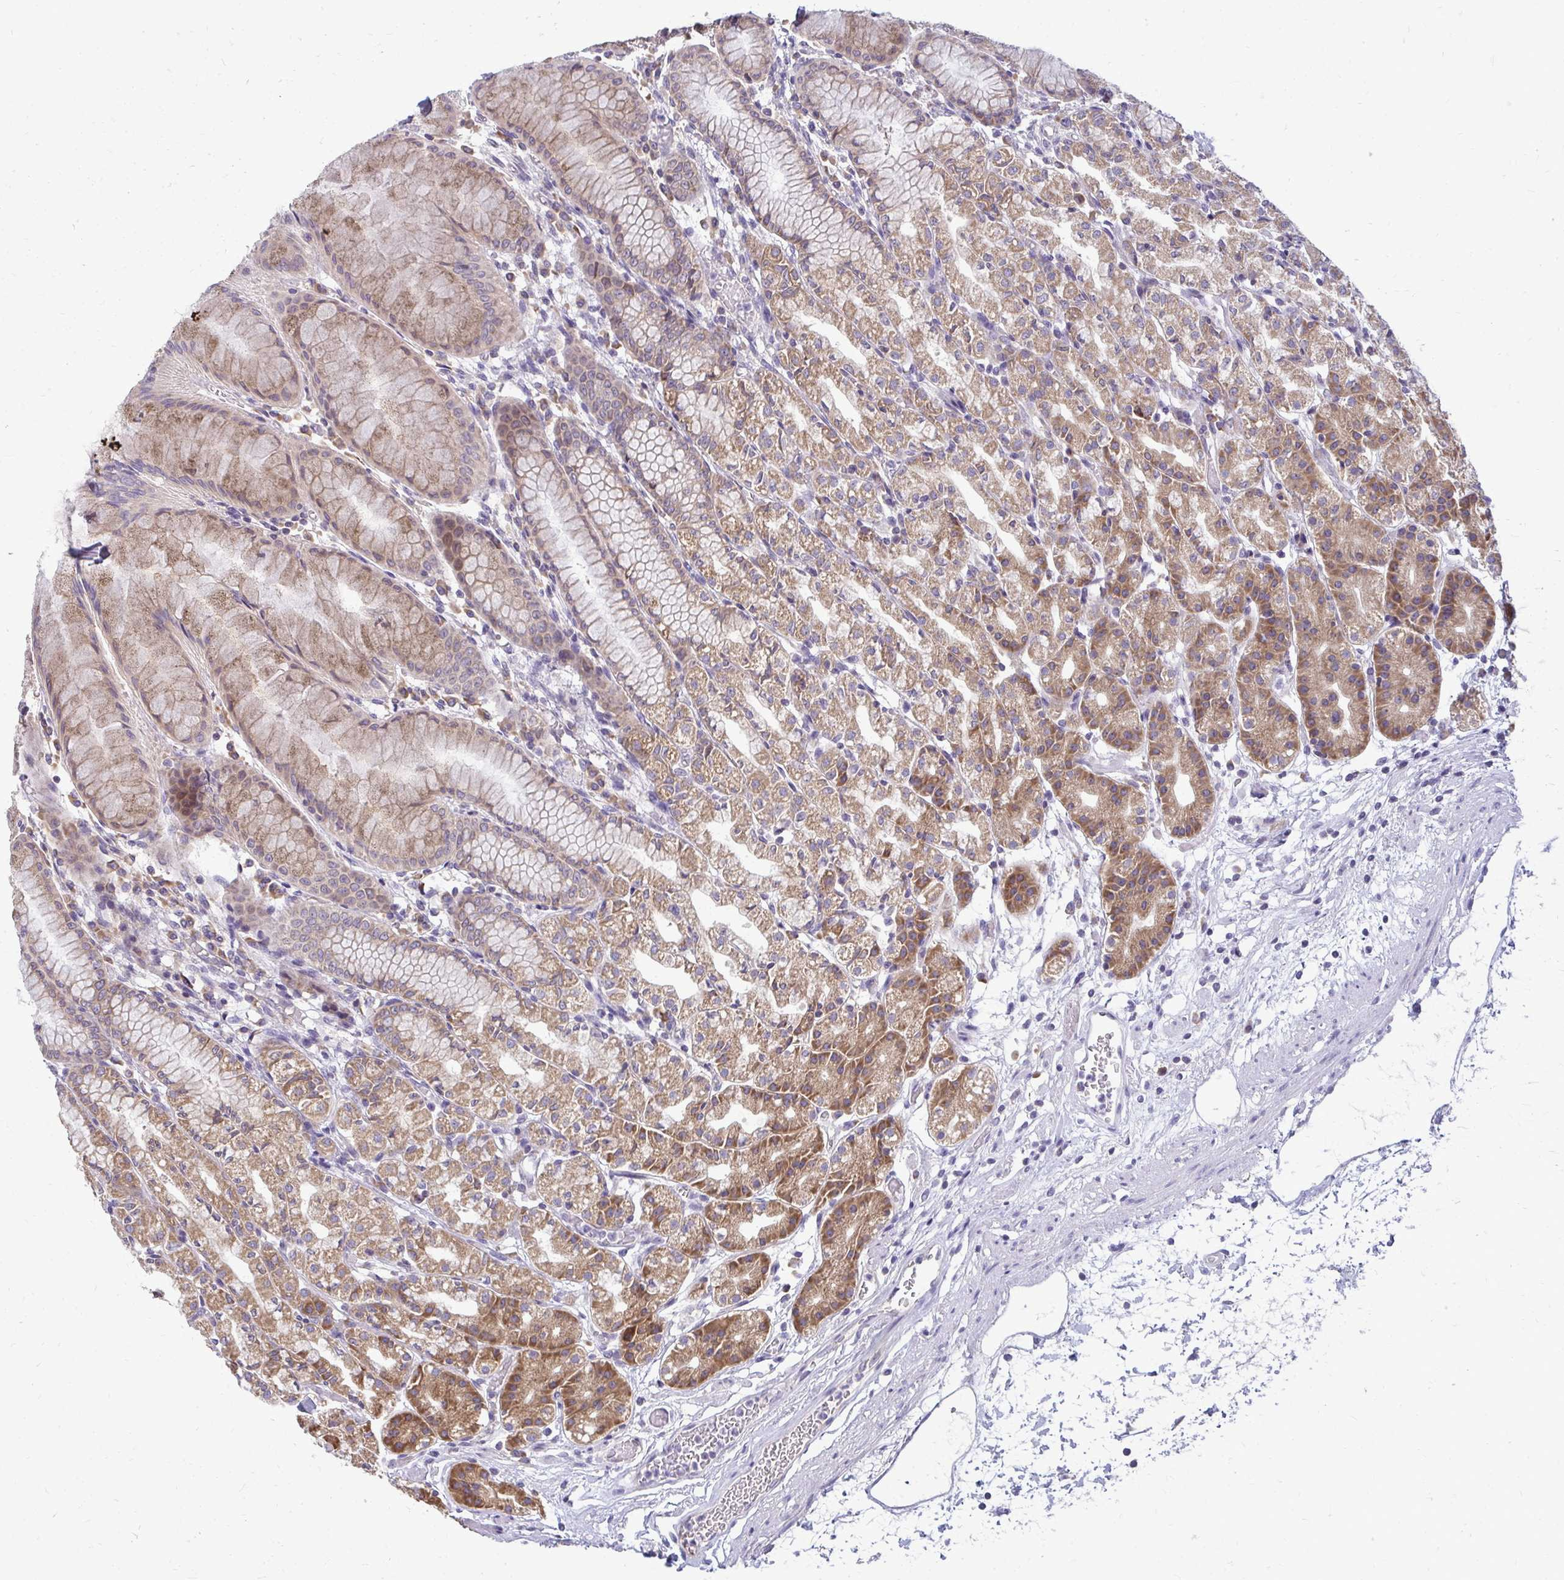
{"staining": {"intensity": "moderate", "quantity": ">75%", "location": "cytoplasmic/membranous"}, "tissue": "stomach", "cell_type": "Glandular cells", "image_type": "normal", "snomed": [{"axis": "morphology", "description": "Normal tissue, NOS"}, {"axis": "topography", "description": "Stomach"}], "caption": "Immunohistochemical staining of benign human stomach exhibits moderate cytoplasmic/membranous protein expression in about >75% of glandular cells. The staining was performed using DAB to visualize the protein expression in brown, while the nuclei were stained in blue with hematoxylin (Magnification: 20x).", "gene": "RPLP2", "patient": {"sex": "female", "age": 57}}